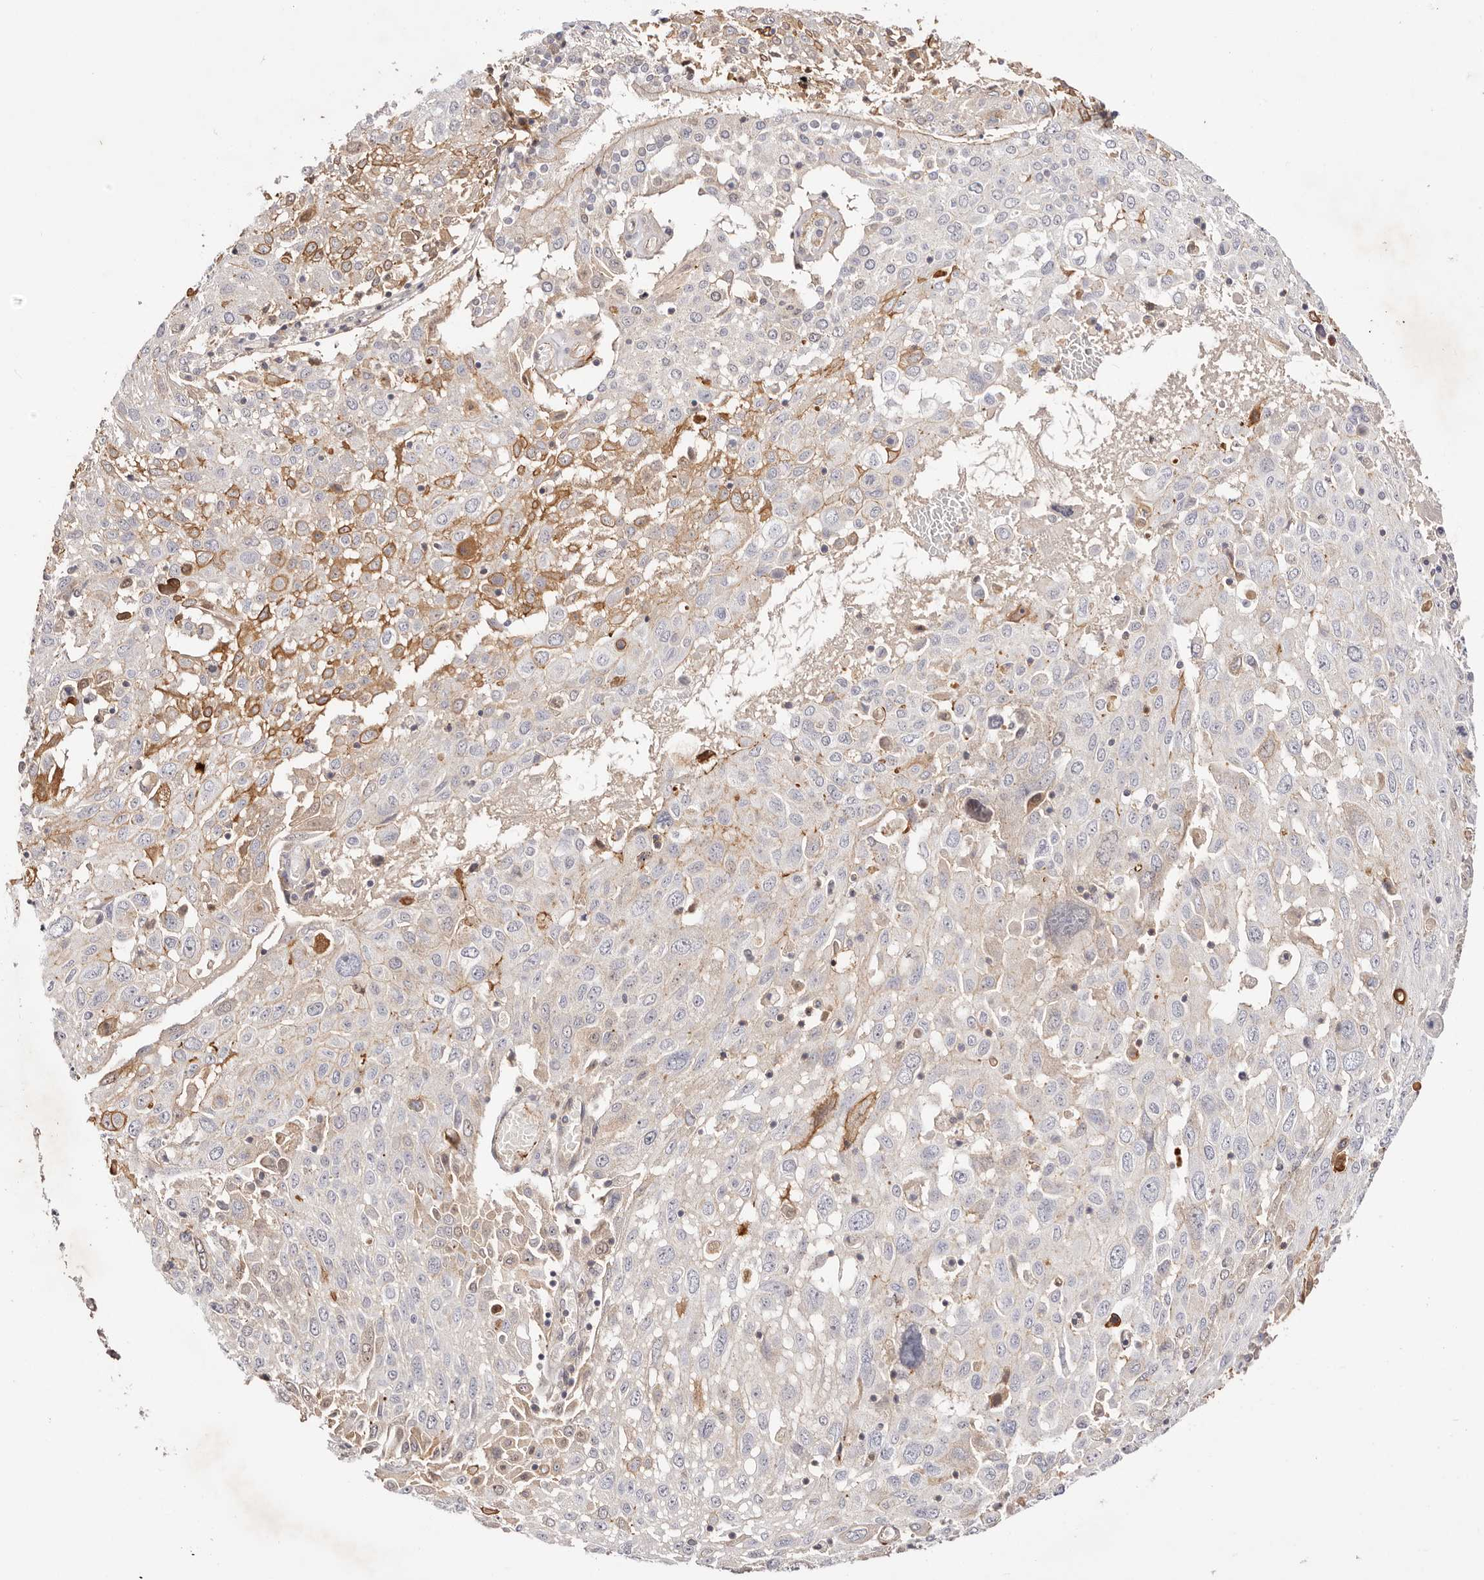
{"staining": {"intensity": "moderate", "quantity": "<25%", "location": "cytoplasmic/membranous"}, "tissue": "lung cancer", "cell_type": "Tumor cells", "image_type": "cancer", "snomed": [{"axis": "morphology", "description": "Squamous cell carcinoma, NOS"}, {"axis": "topography", "description": "Lung"}], "caption": "A histopathology image showing moderate cytoplasmic/membranous staining in about <25% of tumor cells in lung cancer (squamous cell carcinoma), as visualized by brown immunohistochemical staining.", "gene": "SLC35B2", "patient": {"sex": "male", "age": 65}}